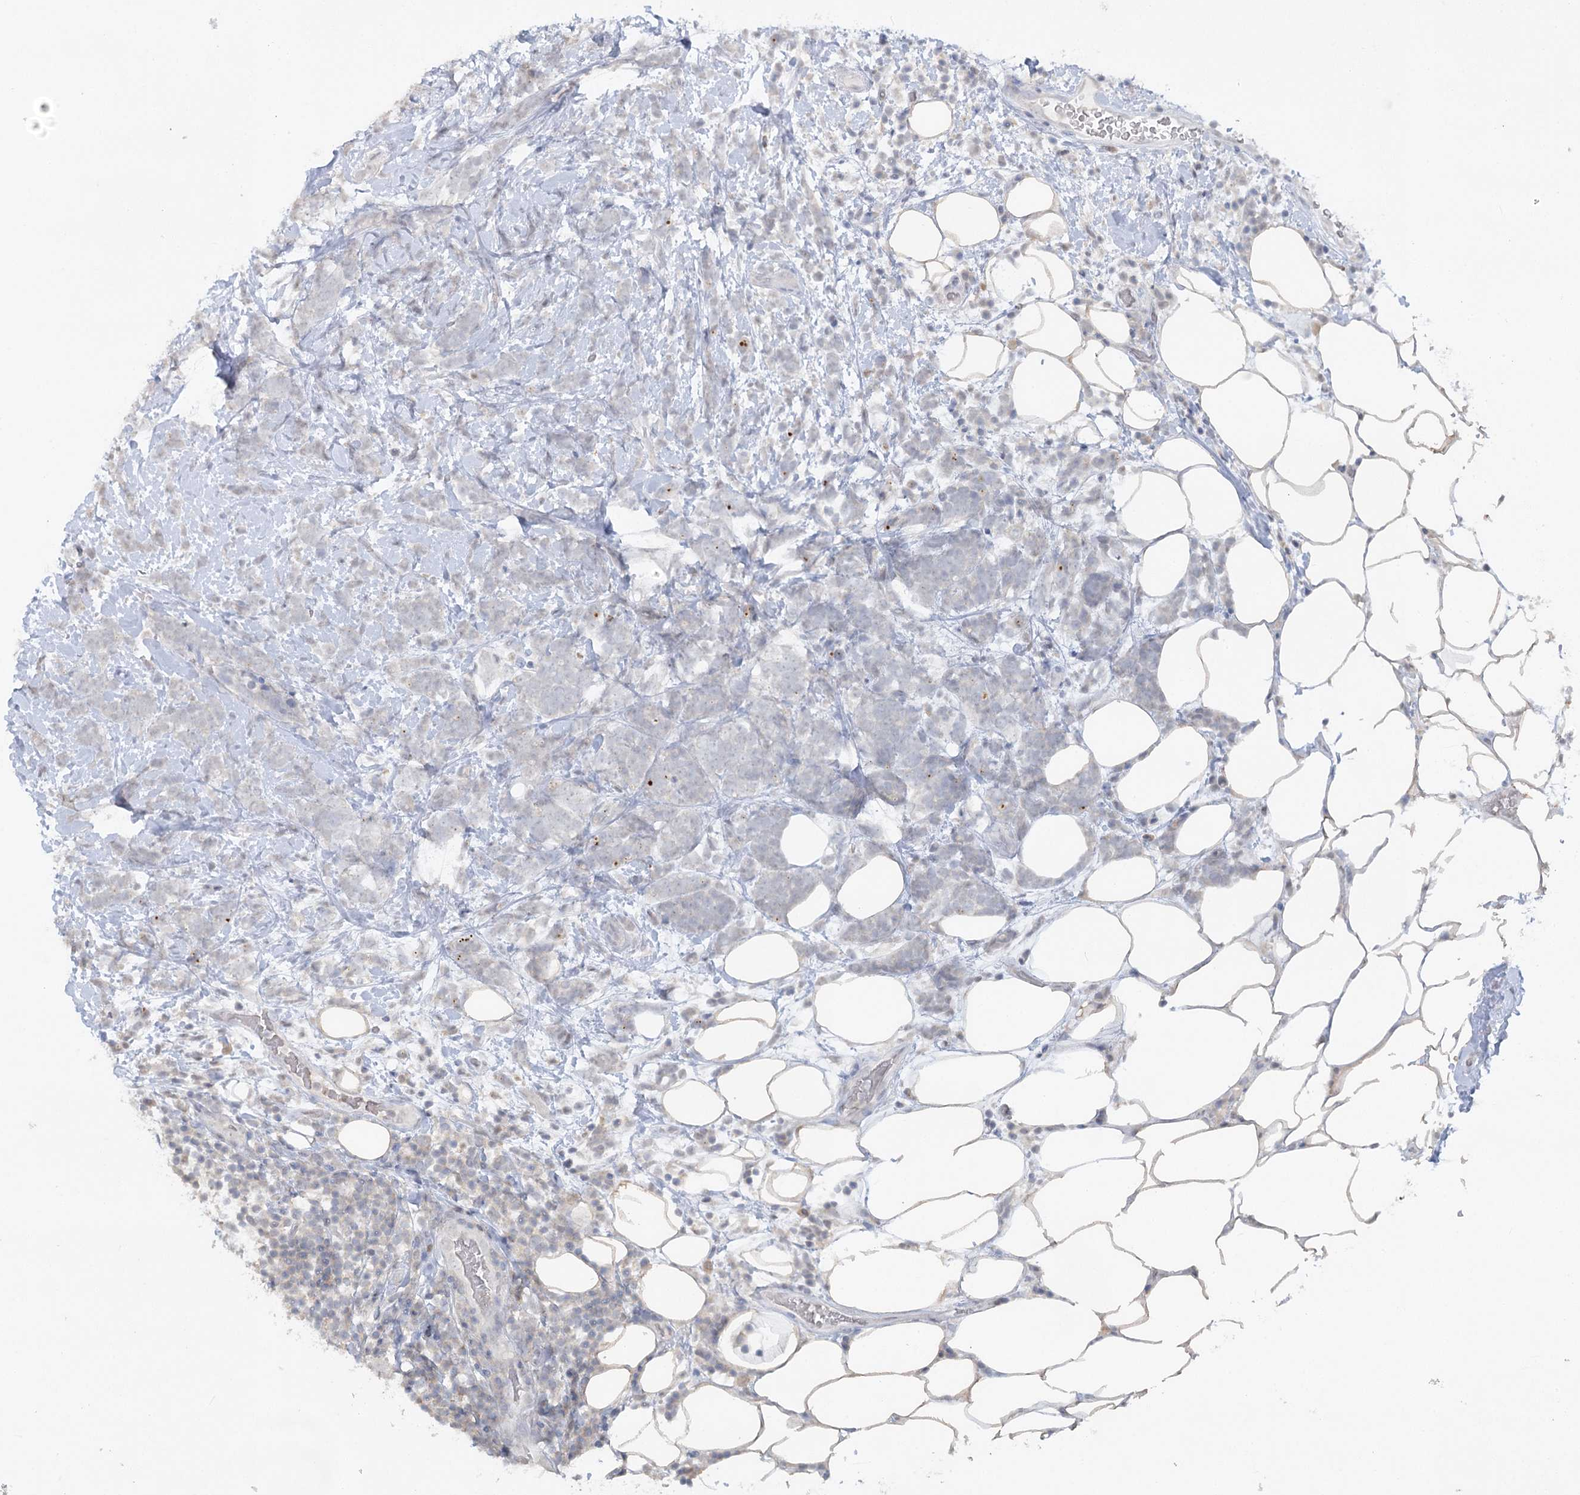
{"staining": {"intensity": "negative", "quantity": "none", "location": "none"}, "tissue": "breast cancer", "cell_type": "Tumor cells", "image_type": "cancer", "snomed": [{"axis": "morphology", "description": "Lobular carcinoma"}, {"axis": "topography", "description": "Breast"}], "caption": "Tumor cells show no significant staining in breast lobular carcinoma.", "gene": "TRAF3IP1", "patient": {"sex": "female", "age": 58}}